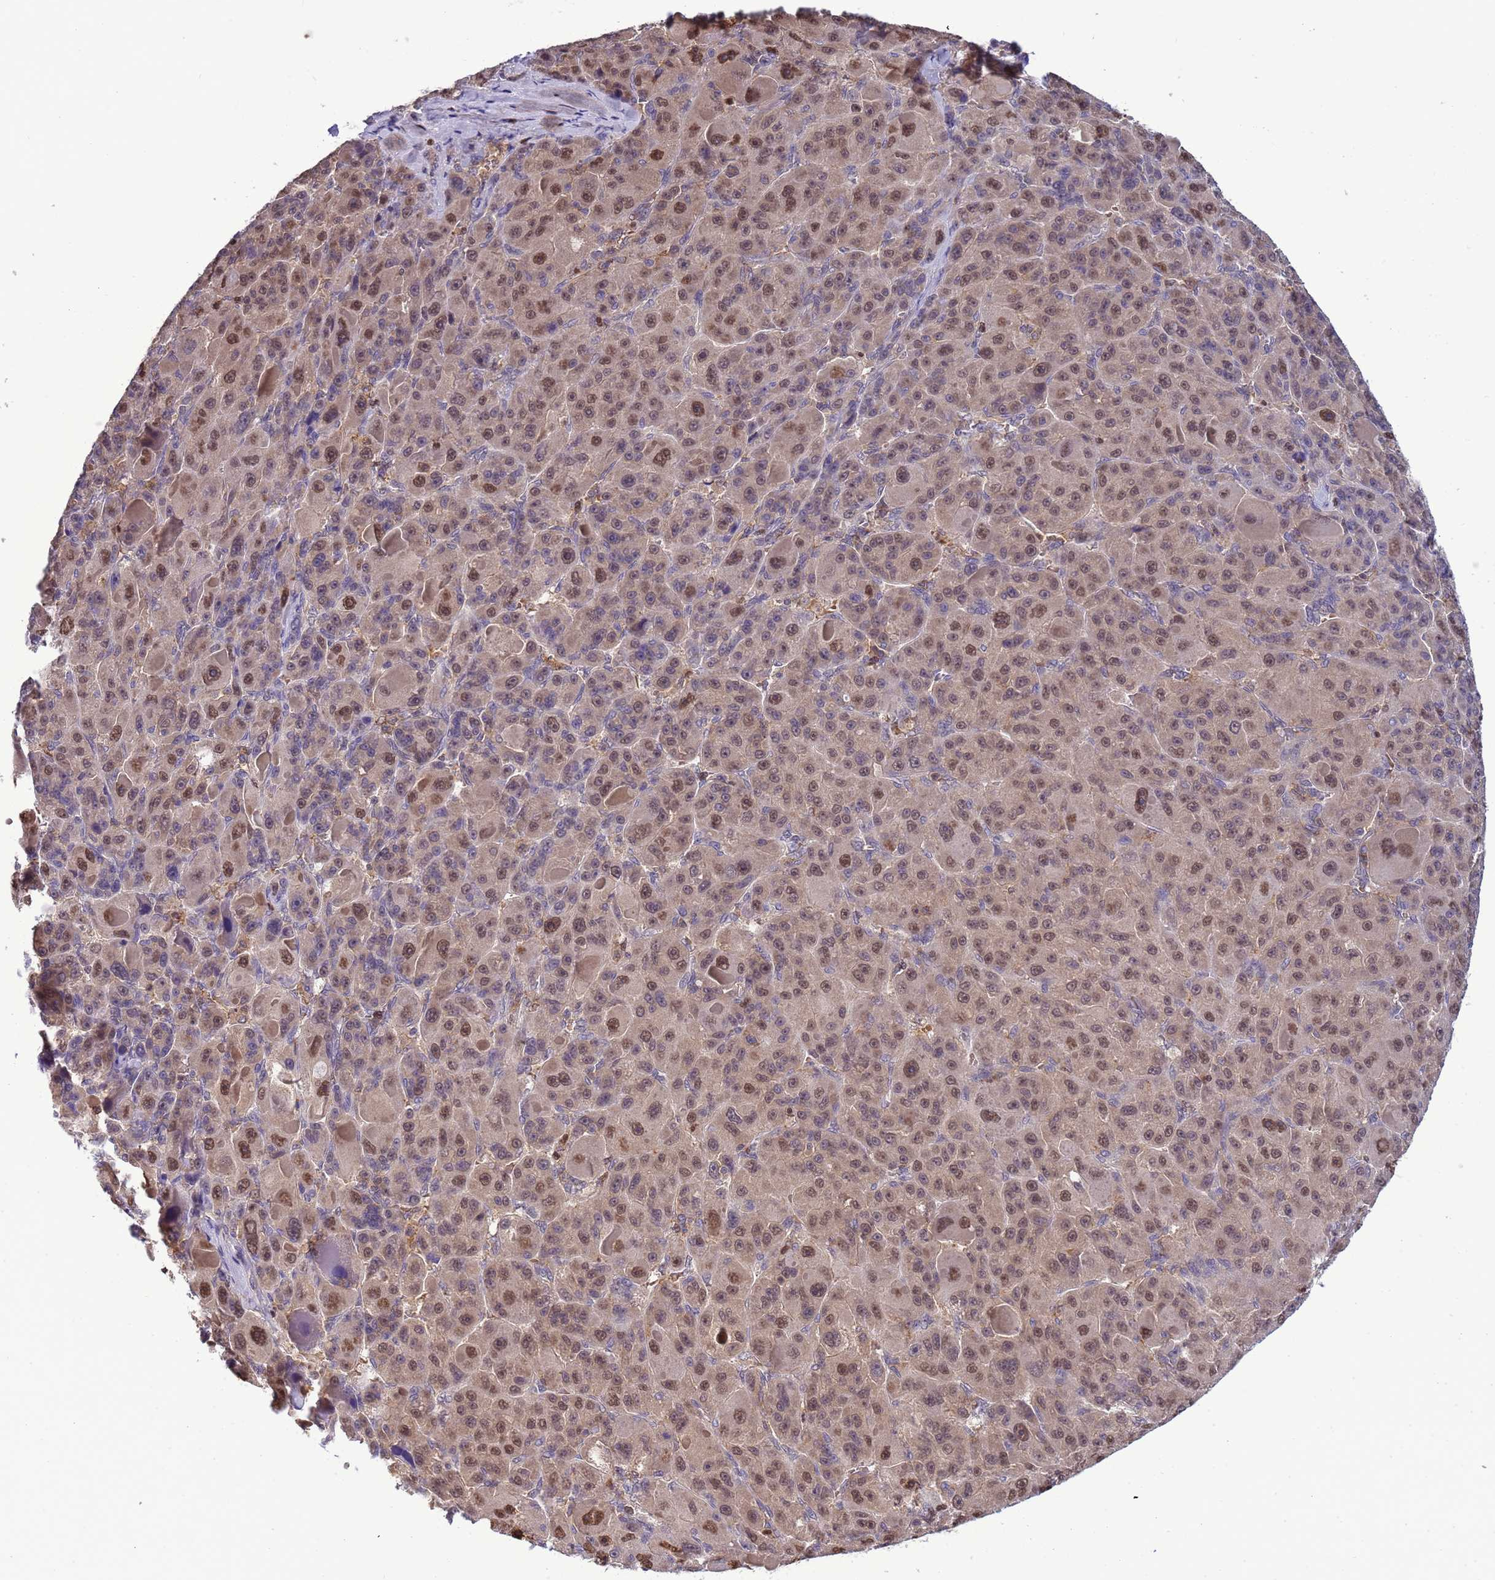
{"staining": {"intensity": "moderate", "quantity": "25%-75%", "location": "nuclear"}, "tissue": "liver cancer", "cell_type": "Tumor cells", "image_type": "cancer", "snomed": [{"axis": "morphology", "description": "Carcinoma, Hepatocellular, NOS"}, {"axis": "topography", "description": "Liver"}], "caption": "This image exhibits immunohistochemistry staining of liver cancer (hepatocellular carcinoma), with medium moderate nuclear positivity in approximately 25%-75% of tumor cells.", "gene": "CD53", "patient": {"sex": "male", "age": 76}}